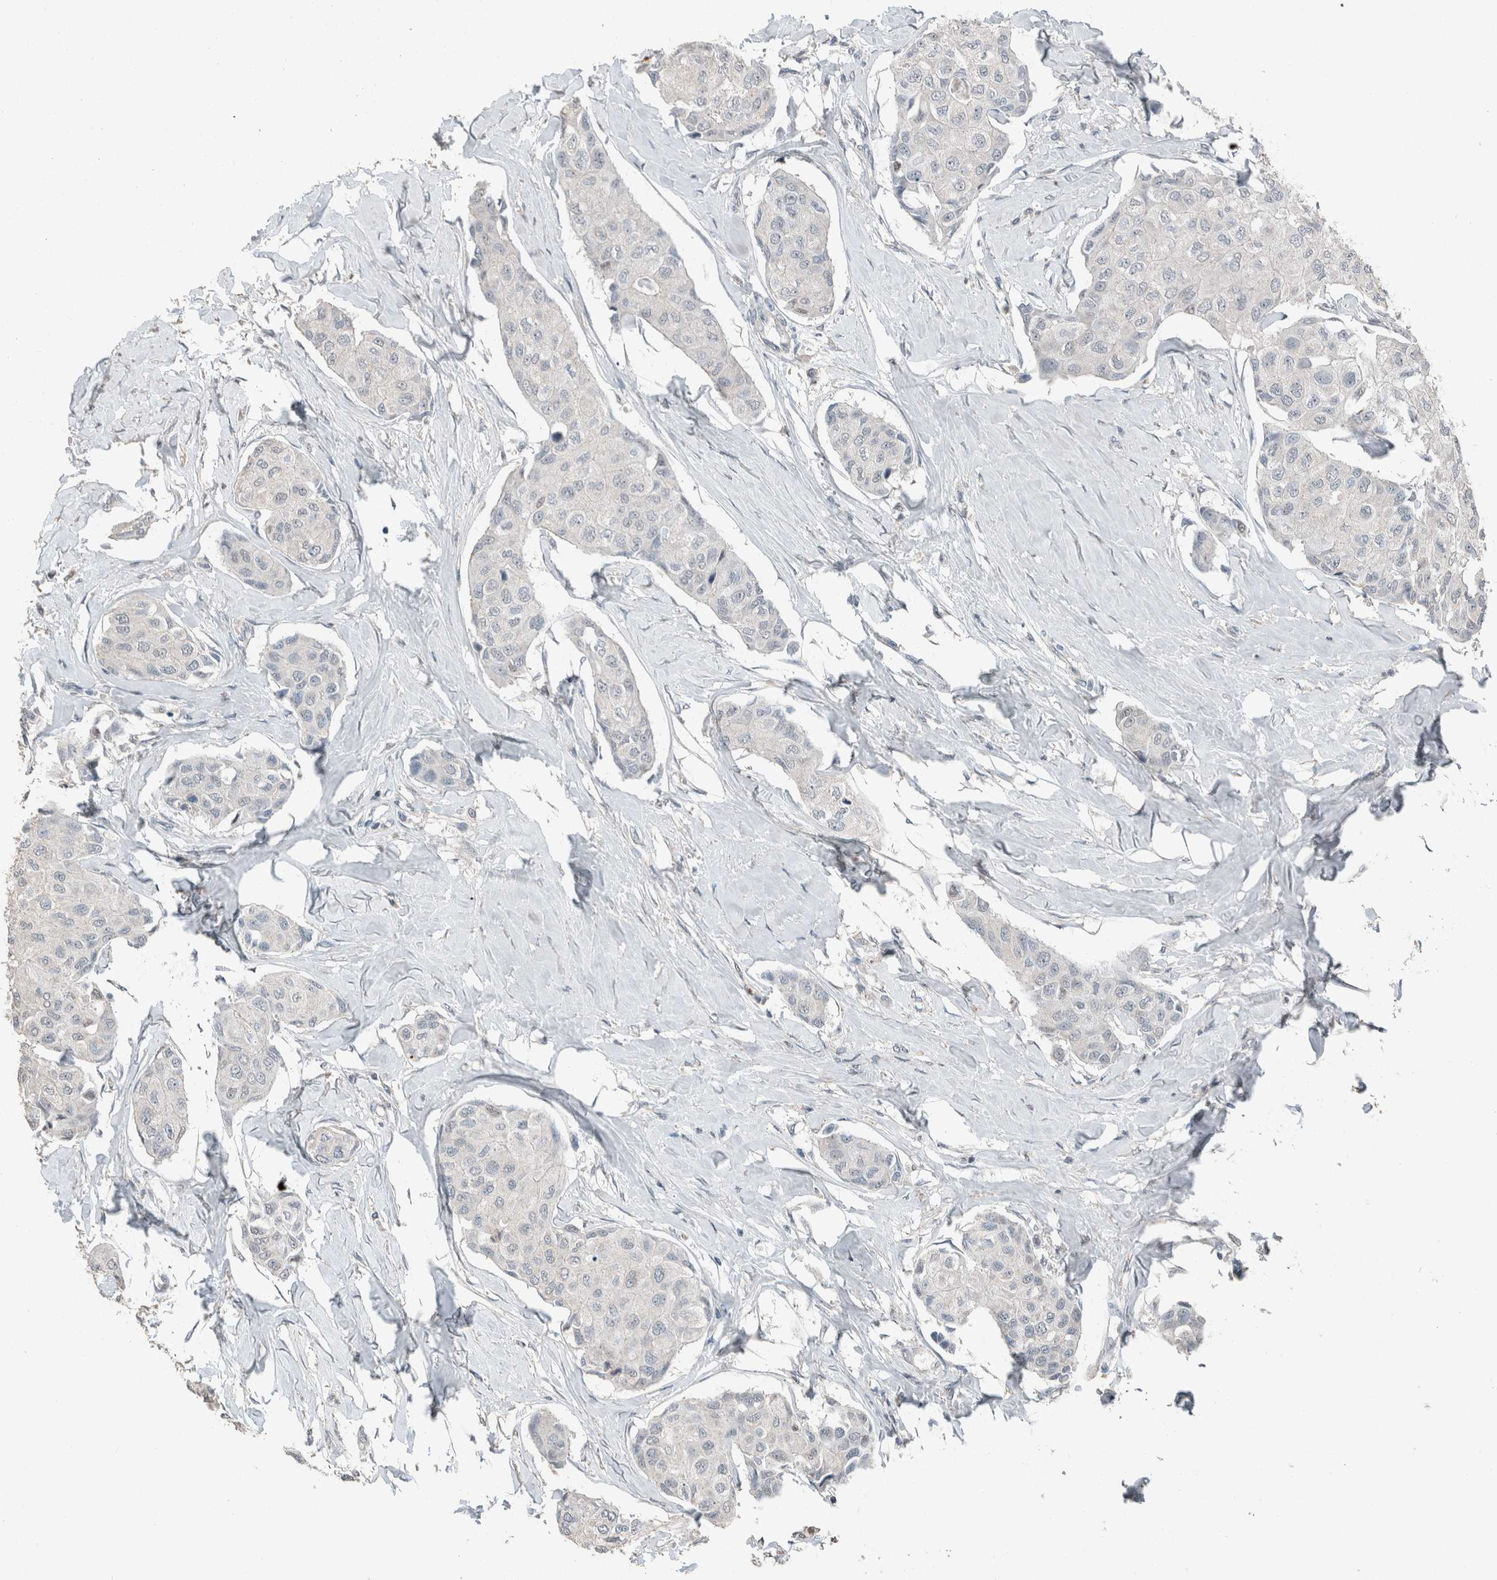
{"staining": {"intensity": "negative", "quantity": "none", "location": "none"}, "tissue": "breast cancer", "cell_type": "Tumor cells", "image_type": "cancer", "snomed": [{"axis": "morphology", "description": "Duct carcinoma"}, {"axis": "topography", "description": "Breast"}], "caption": "Image shows no significant protein staining in tumor cells of infiltrating ductal carcinoma (breast). (Stains: DAB (3,3'-diaminobenzidine) immunohistochemistry with hematoxylin counter stain, Microscopy: brightfield microscopy at high magnification).", "gene": "ACVR2B", "patient": {"sex": "female", "age": 80}}